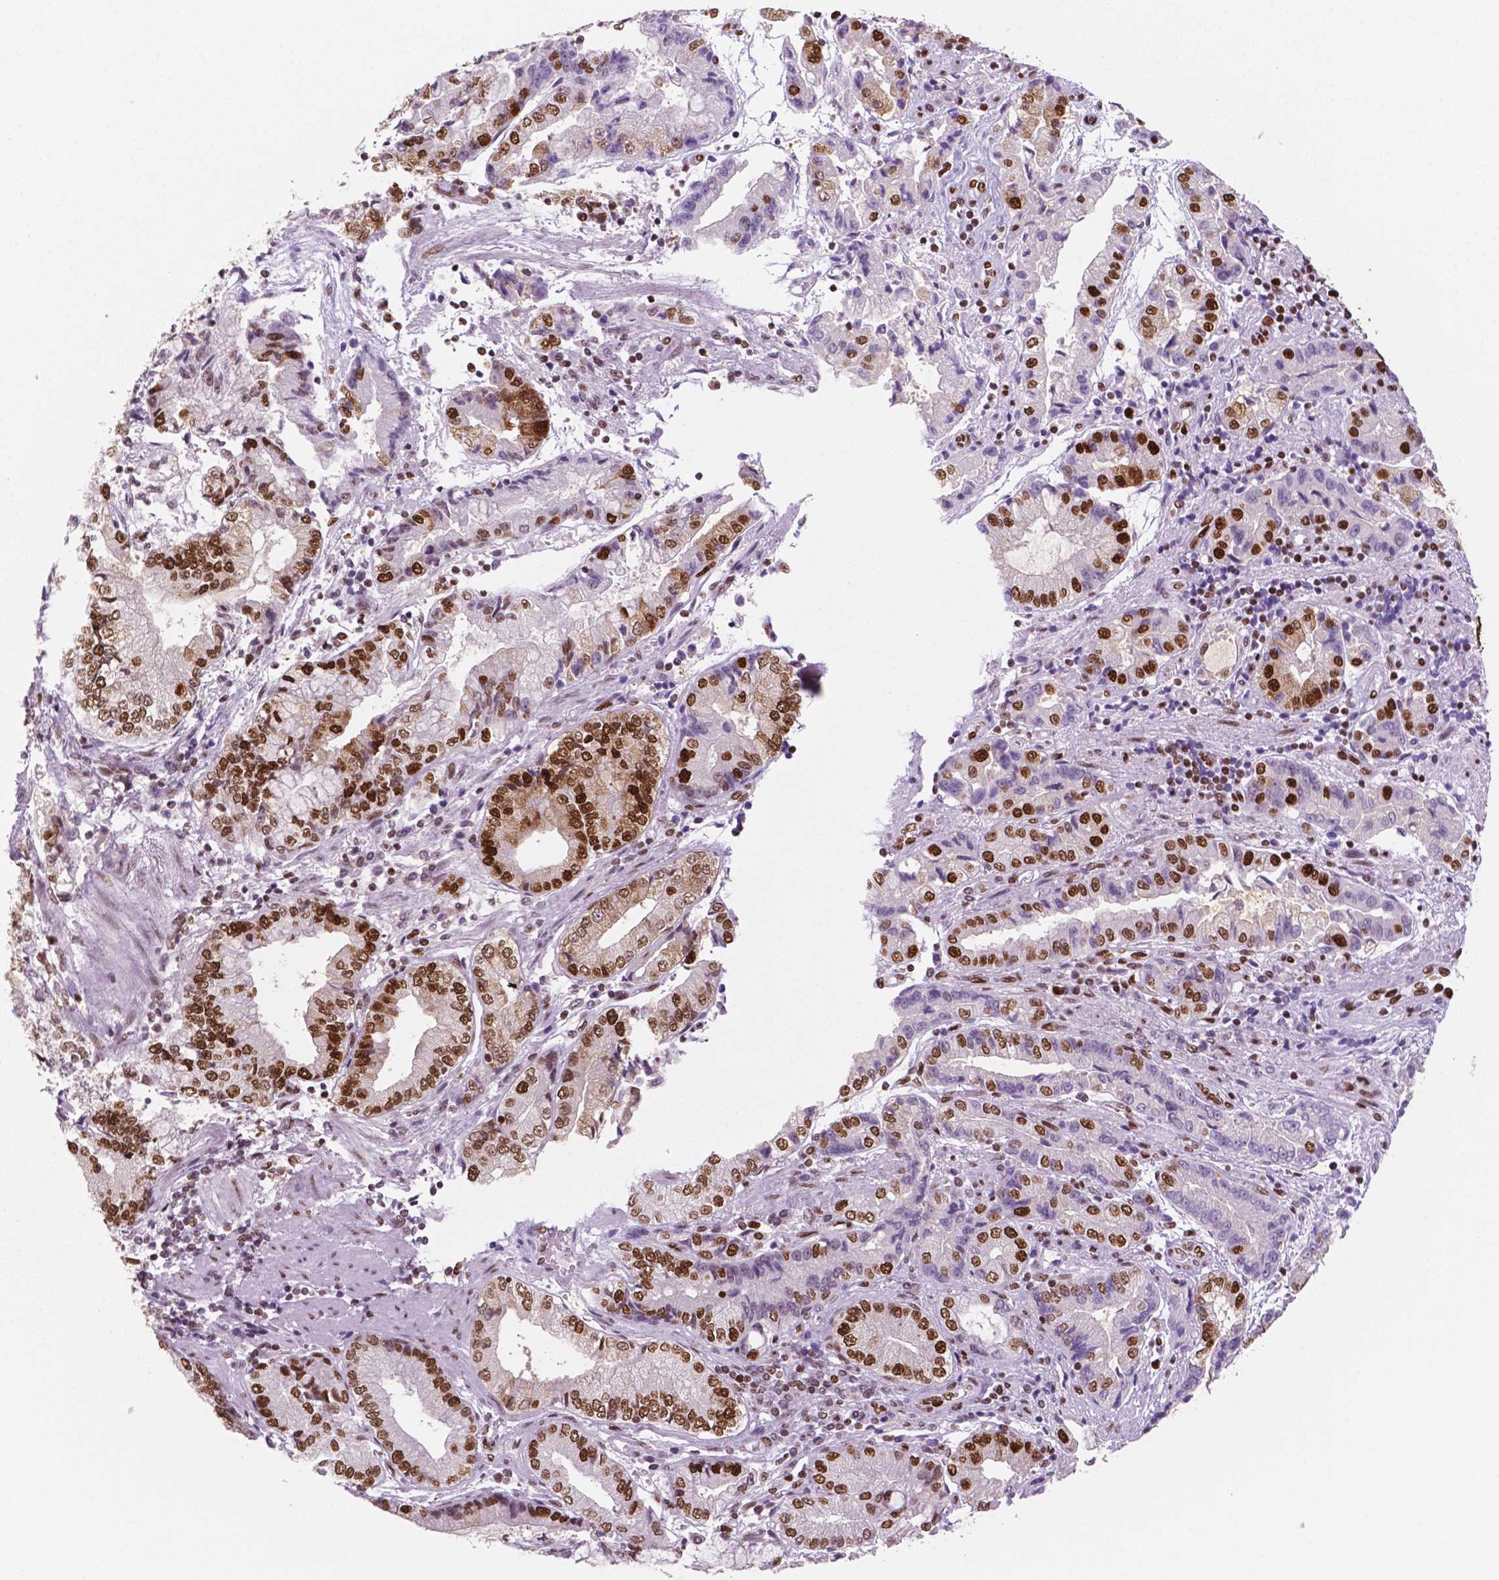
{"staining": {"intensity": "strong", "quantity": ">75%", "location": "nuclear"}, "tissue": "stomach cancer", "cell_type": "Tumor cells", "image_type": "cancer", "snomed": [{"axis": "morphology", "description": "Adenocarcinoma, NOS"}, {"axis": "topography", "description": "Stomach, upper"}], "caption": "A high-resolution micrograph shows IHC staining of stomach cancer, which exhibits strong nuclear positivity in approximately >75% of tumor cells.", "gene": "MSH6", "patient": {"sex": "female", "age": 74}}